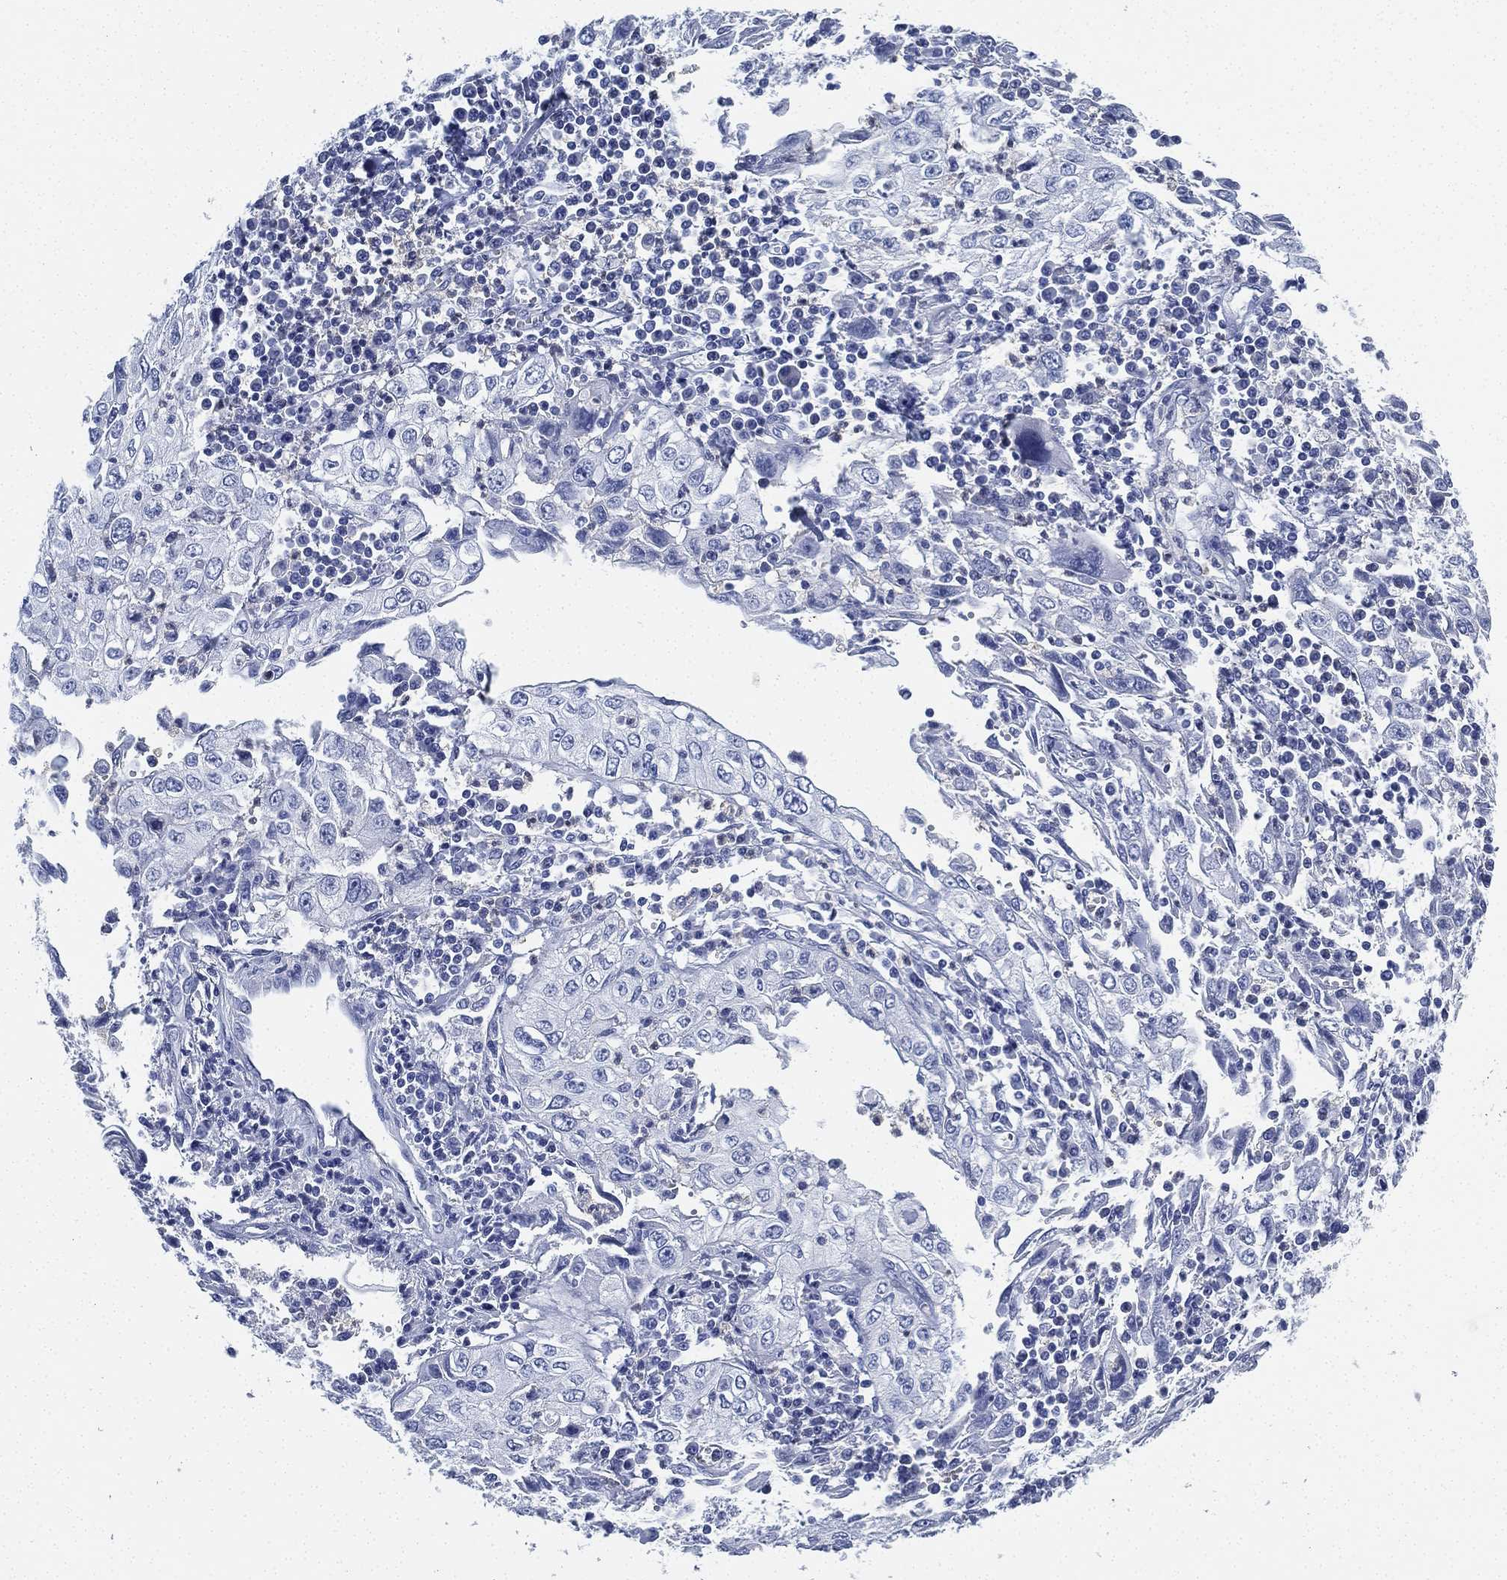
{"staining": {"intensity": "negative", "quantity": "none", "location": "none"}, "tissue": "cervical cancer", "cell_type": "Tumor cells", "image_type": "cancer", "snomed": [{"axis": "morphology", "description": "Squamous cell carcinoma, NOS"}, {"axis": "topography", "description": "Cervix"}], "caption": "Immunohistochemical staining of human cervical squamous cell carcinoma demonstrates no significant expression in tumor cells.", "gene": "DEFB121", "patient": {"sex": "female", "age": 24}}